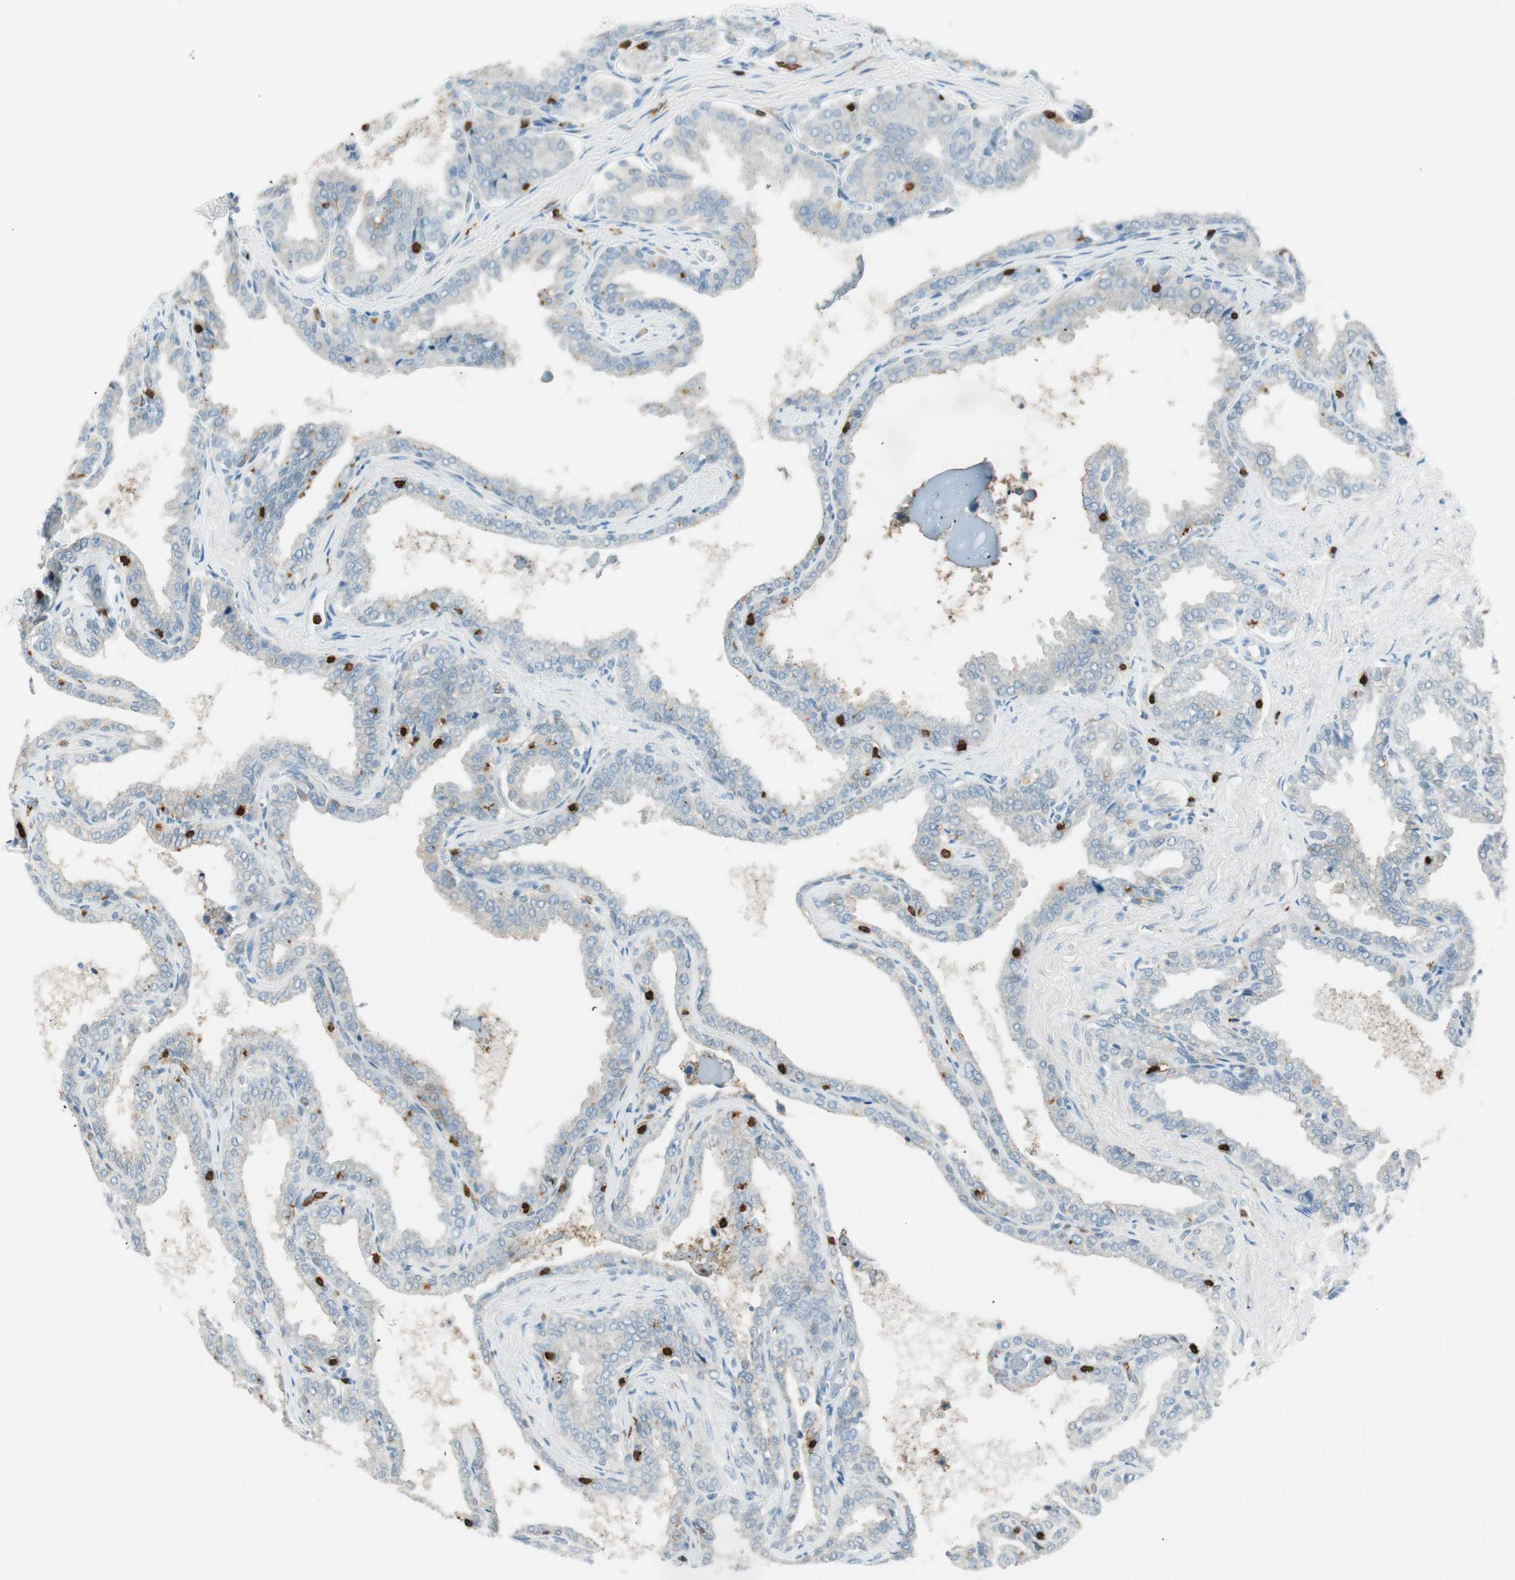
{"staining": {"intensity": "weak", "quantity": "<25%", "location": "cytoplasmic/membranous"}, "tissue": "seminal vesicle", "cell_type": "Glandular cells", "image_type": "normal", "snomed": [{"axis": "morphology", "description": "Normal tissue, NOS"}, {"axis": "topography", "description": "Seminal veicle"}], "caption": "Photomicrograph shows no protein staining in glandular cells of normal seminal vesicle. Brightfield microscopy of immunohistochemistry (IHC) stained with DAB (3,3'-diaminobenzidine) (brown) and hematoxylin (blue), captured at high magnification.", "gene": "HPGD", "patient": {"sex": "male", "age": 46}}